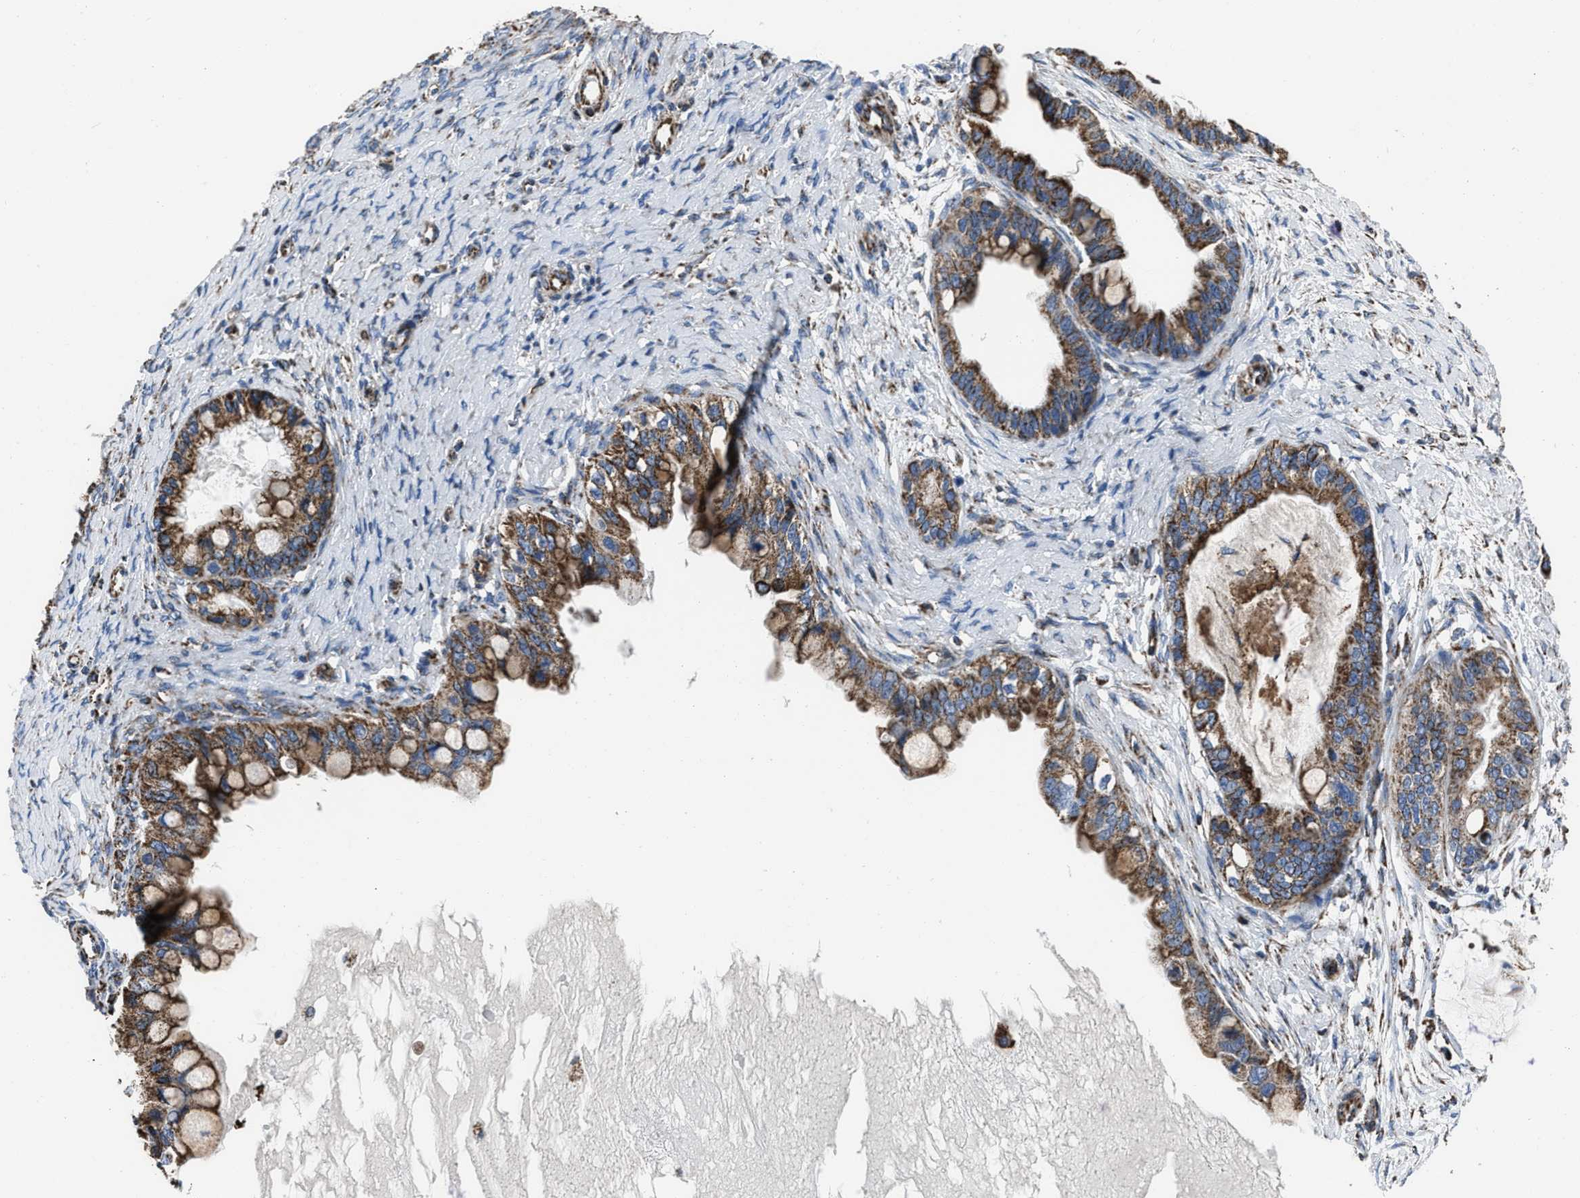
{"staining": {"intensity": "moderate", "quantity": ">75%", "location": "cytoplasmic/membranous"}, "tissue": "ovarian cancer", "cell_type": "Tumor cells", "image_type": "cancer", "snomed": [{"axis": "morphology", "description": "Cystadenocarcinoma, mucinous, NOS"}, {"axis": "topography", "description": "Ovary"}], "caption": "Ovarian cancer (mucinous cystadenocarcinoma) stained with immunohistochemistry (IHC) displays moderate cytoplasmic/membranous staining in about >75% of tumor cells. The protein of interest is shown in brown color, while the nuclei are stained blue.", "gene": "NSD3", "patient": {"sex": "female", "age": 80}}